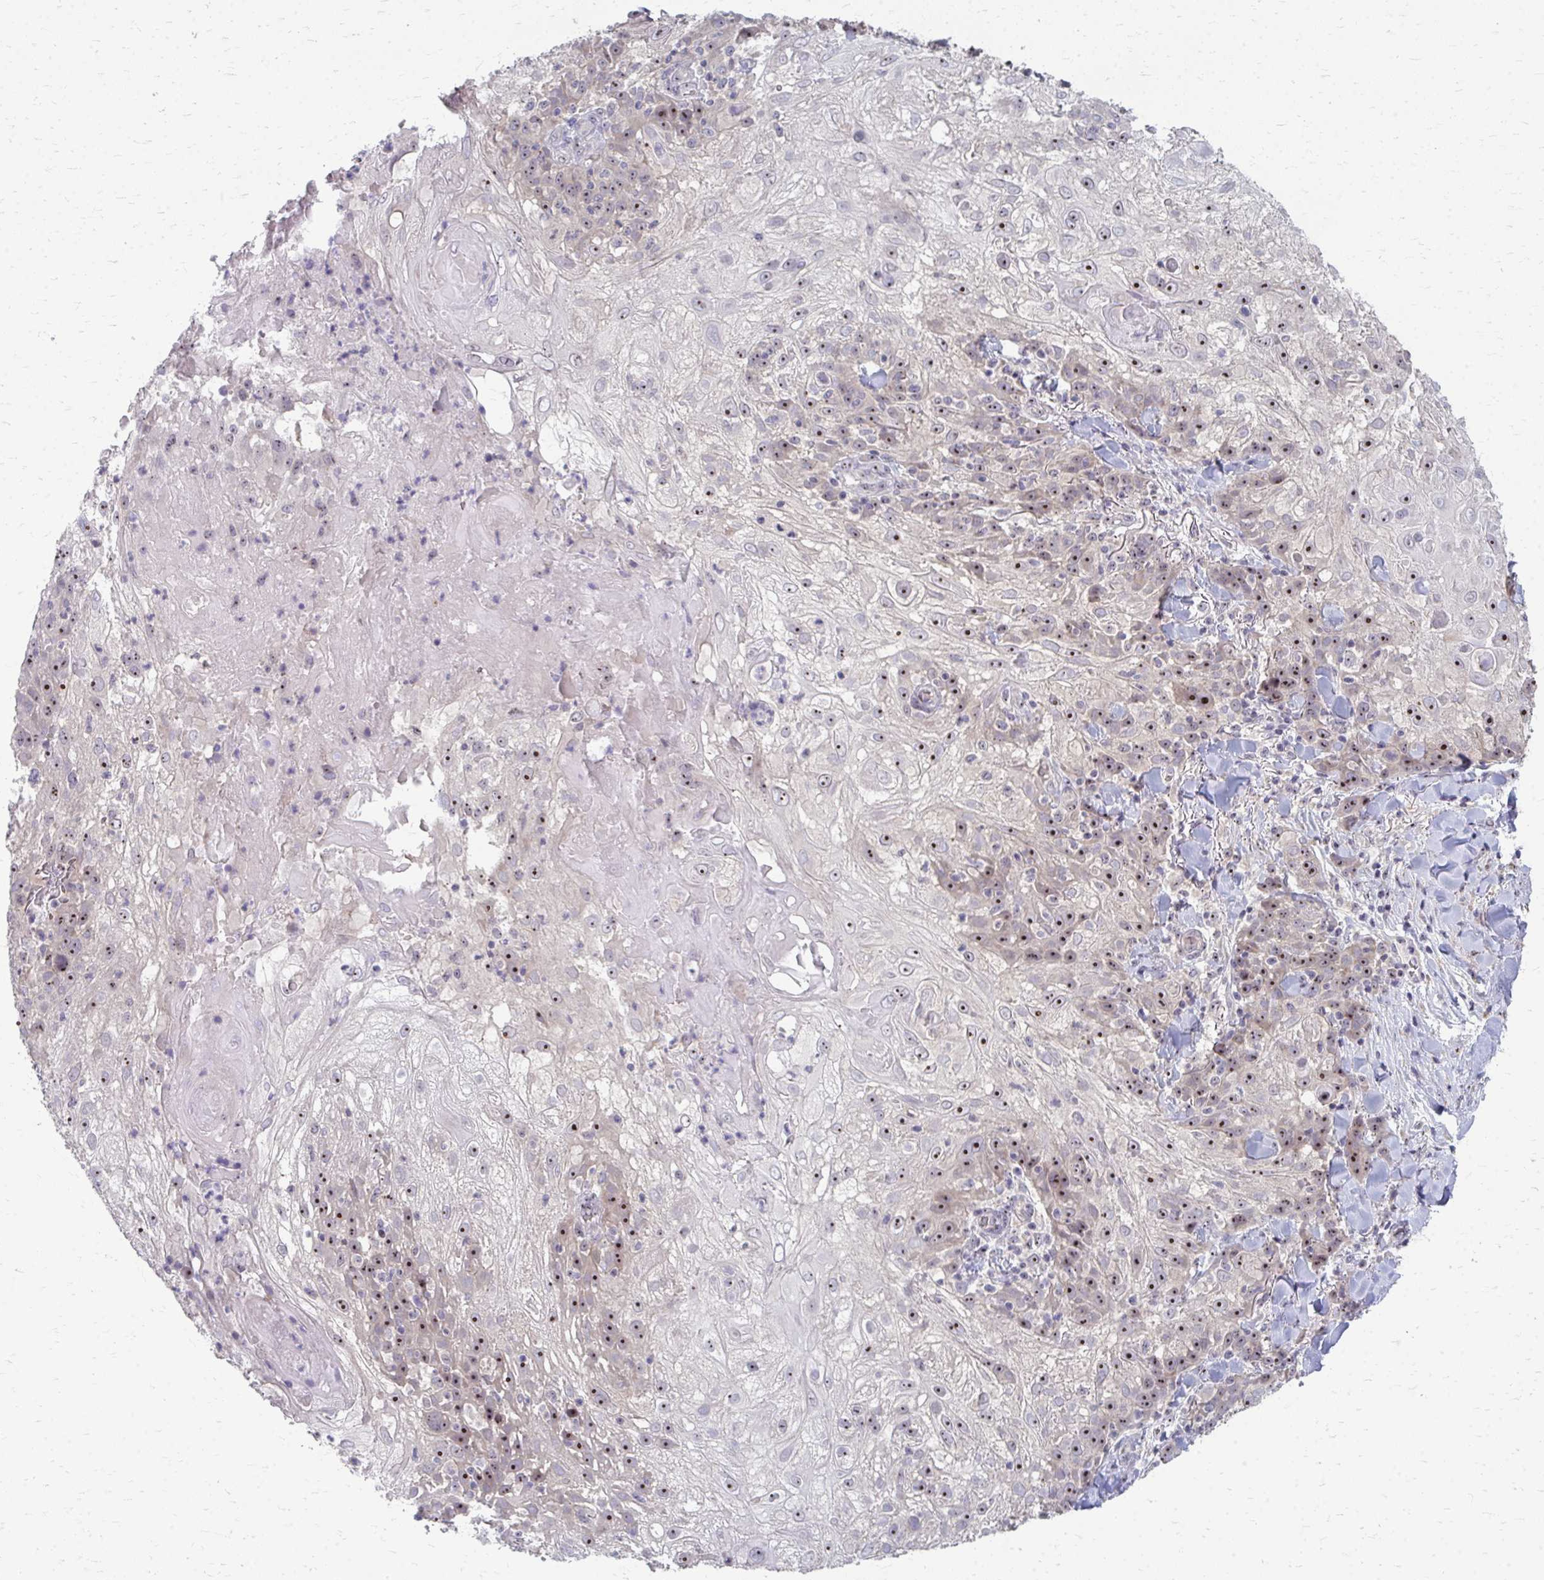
{"staining": {"intensity": "strong", "quantity": ">75%", "location": "nuclear"}, "tissue": "skin cancer", "cell_type": "Tumor cells", "image_type": "cancer", "snomed": [{"axis": "morphology", "description": "Normal tissue, NOS"}, {"axis": "morphology", "description": "Squamous cell carcinoma, NOS"}, {"axis": "topography", "description": "Skin"}], "caption": "Immunohistochemical staining of squamous cell carcinoma (skin) displays high levels of strong nuclear positivity in about >75% of tumor cells.", "gene": "NUDT16", "patient": {"sex": "female", "age": 83}}